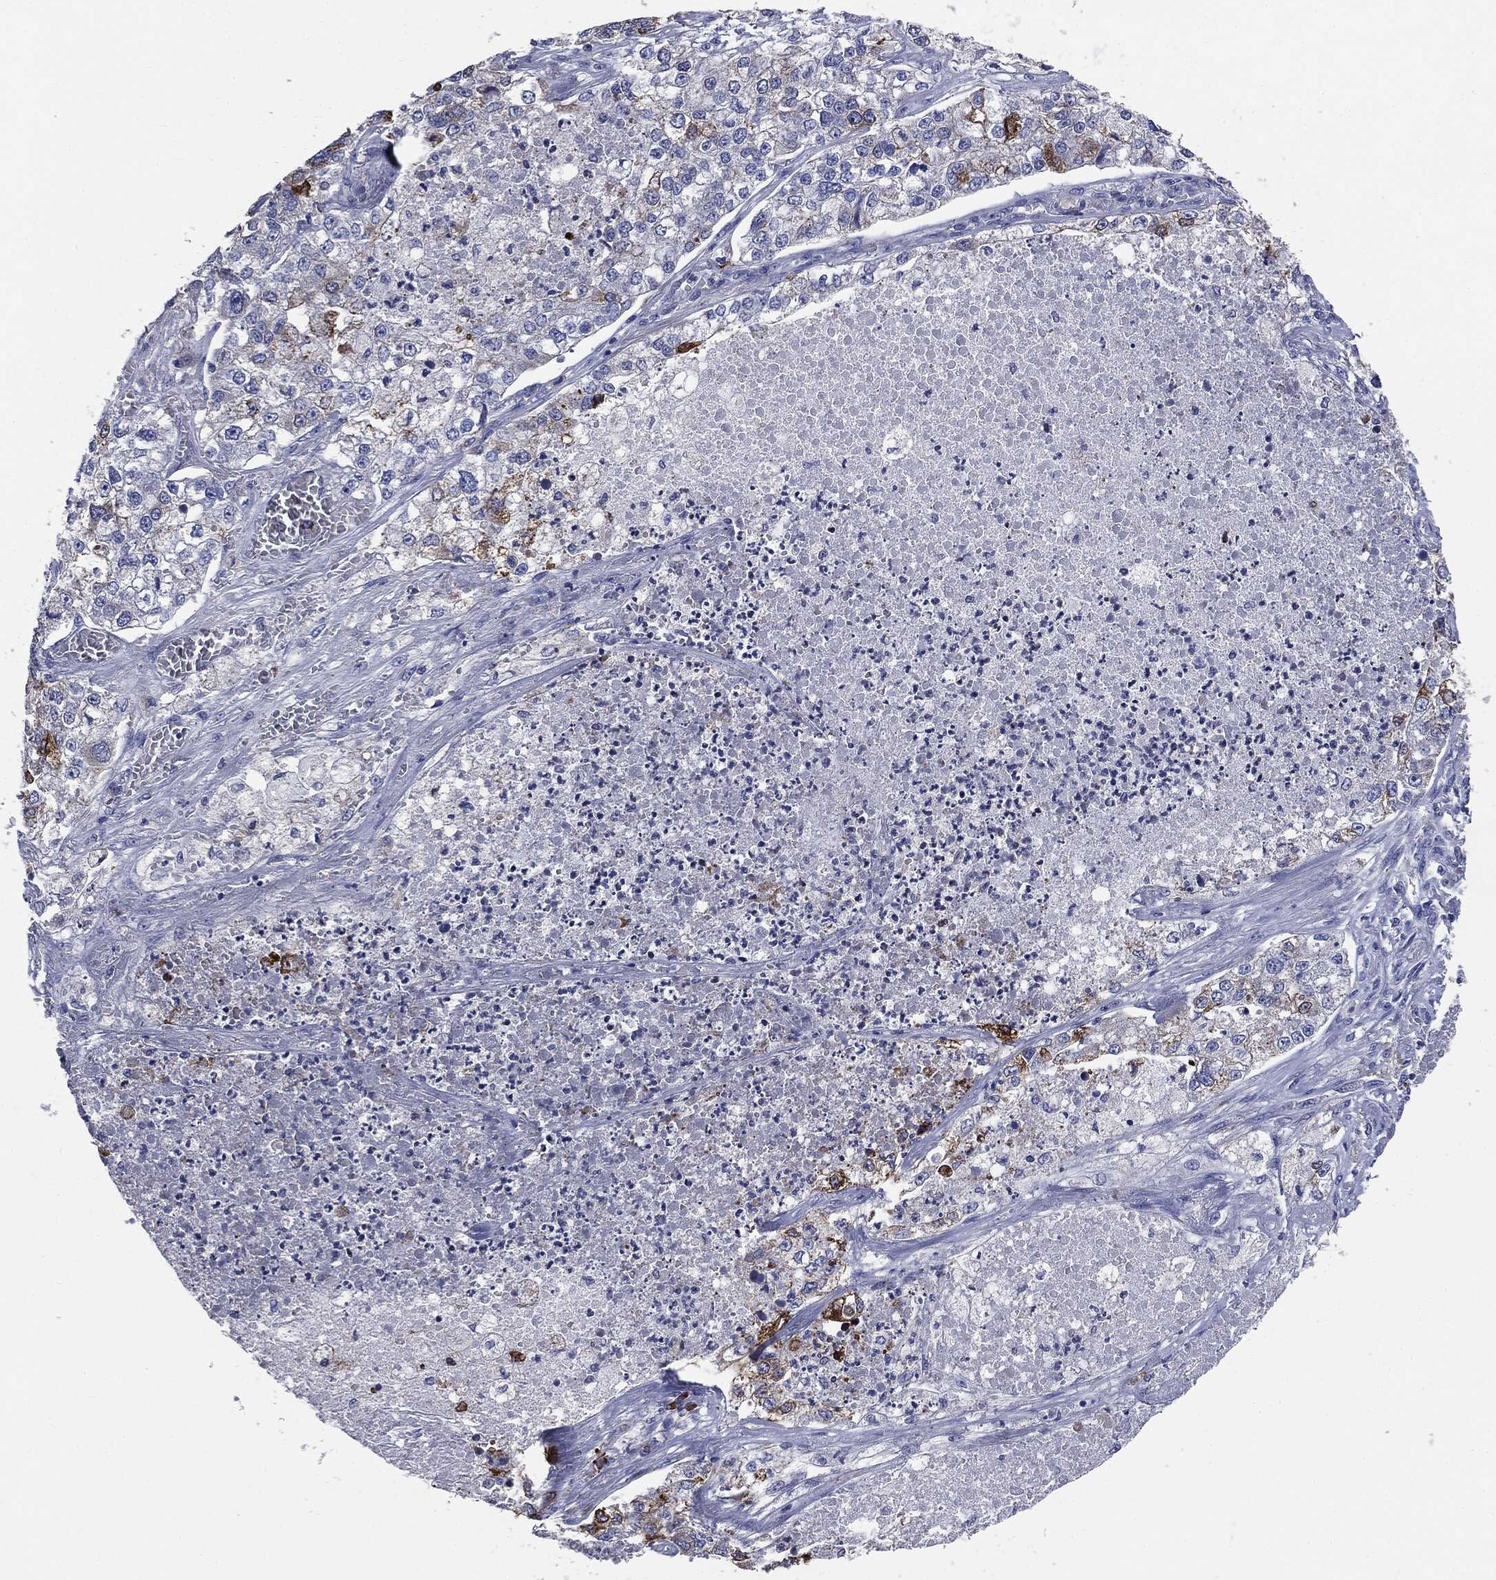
{"staining": {"intensity": "strong", "quantity": "<25%", "location": "cytoplasmic/membranous"}, "tissue": "lung cancer", "cell_type": "Tumor cells", "image_type": "cancer", "snomed": [{"axis": "morphology", "description": "Adenocarcinoma, NOS"}, {"axis": "topography", "description": "Lung"}], "caption": "Lung cancer stained with IHC shows strong cytoplasmic/membranous expression in approximately <25% of tumor cells. Using DAB (3,3'-diaminobenzidine) (brown) and hematoxylin (blue) stains, captured at high magnification using brightfield microscopy.", "gene": "PTGS2", "patient": {"sex": "male", "age": 49}}